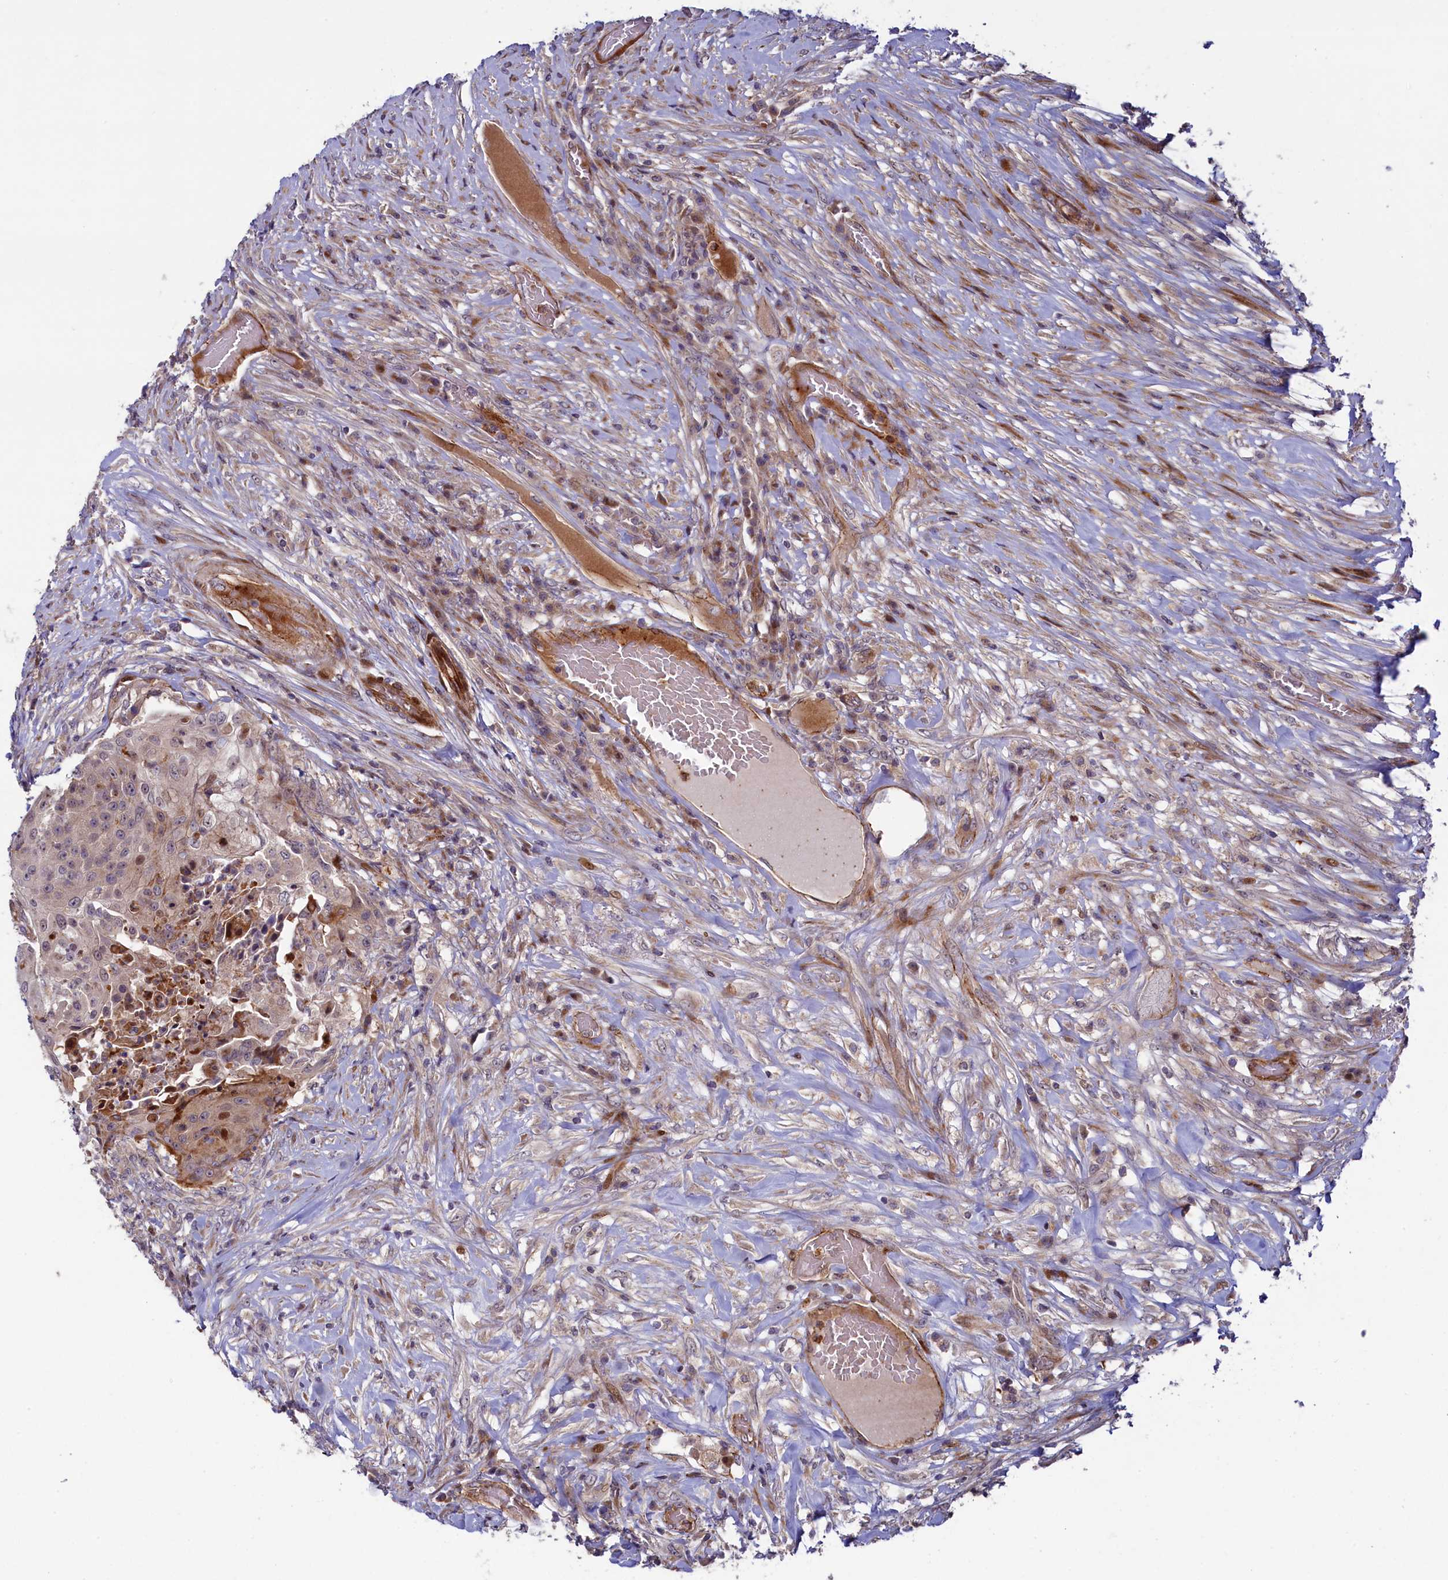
{"staining": {"intensity": "moderate", "quantity": "<25%", "location": "nuclear"}, "tissue": "urothelial cancer", "cell_type": "Tumor cells", "image_type": "cancer", "snomed": [{"axis": "morphology", "description": "Urothelial carcinoma, High grade"}, {"axis": "topography", "description": "Urinary bladder"}], "caption": "Immunohistochemical staining of human urothelial carcinoma (high-grade) reveals low levels of moderate nuclear expression in about <25% of tumor cells.", "gene": "PIK3C3", "patient": {"sex": "female", "age": 63}}